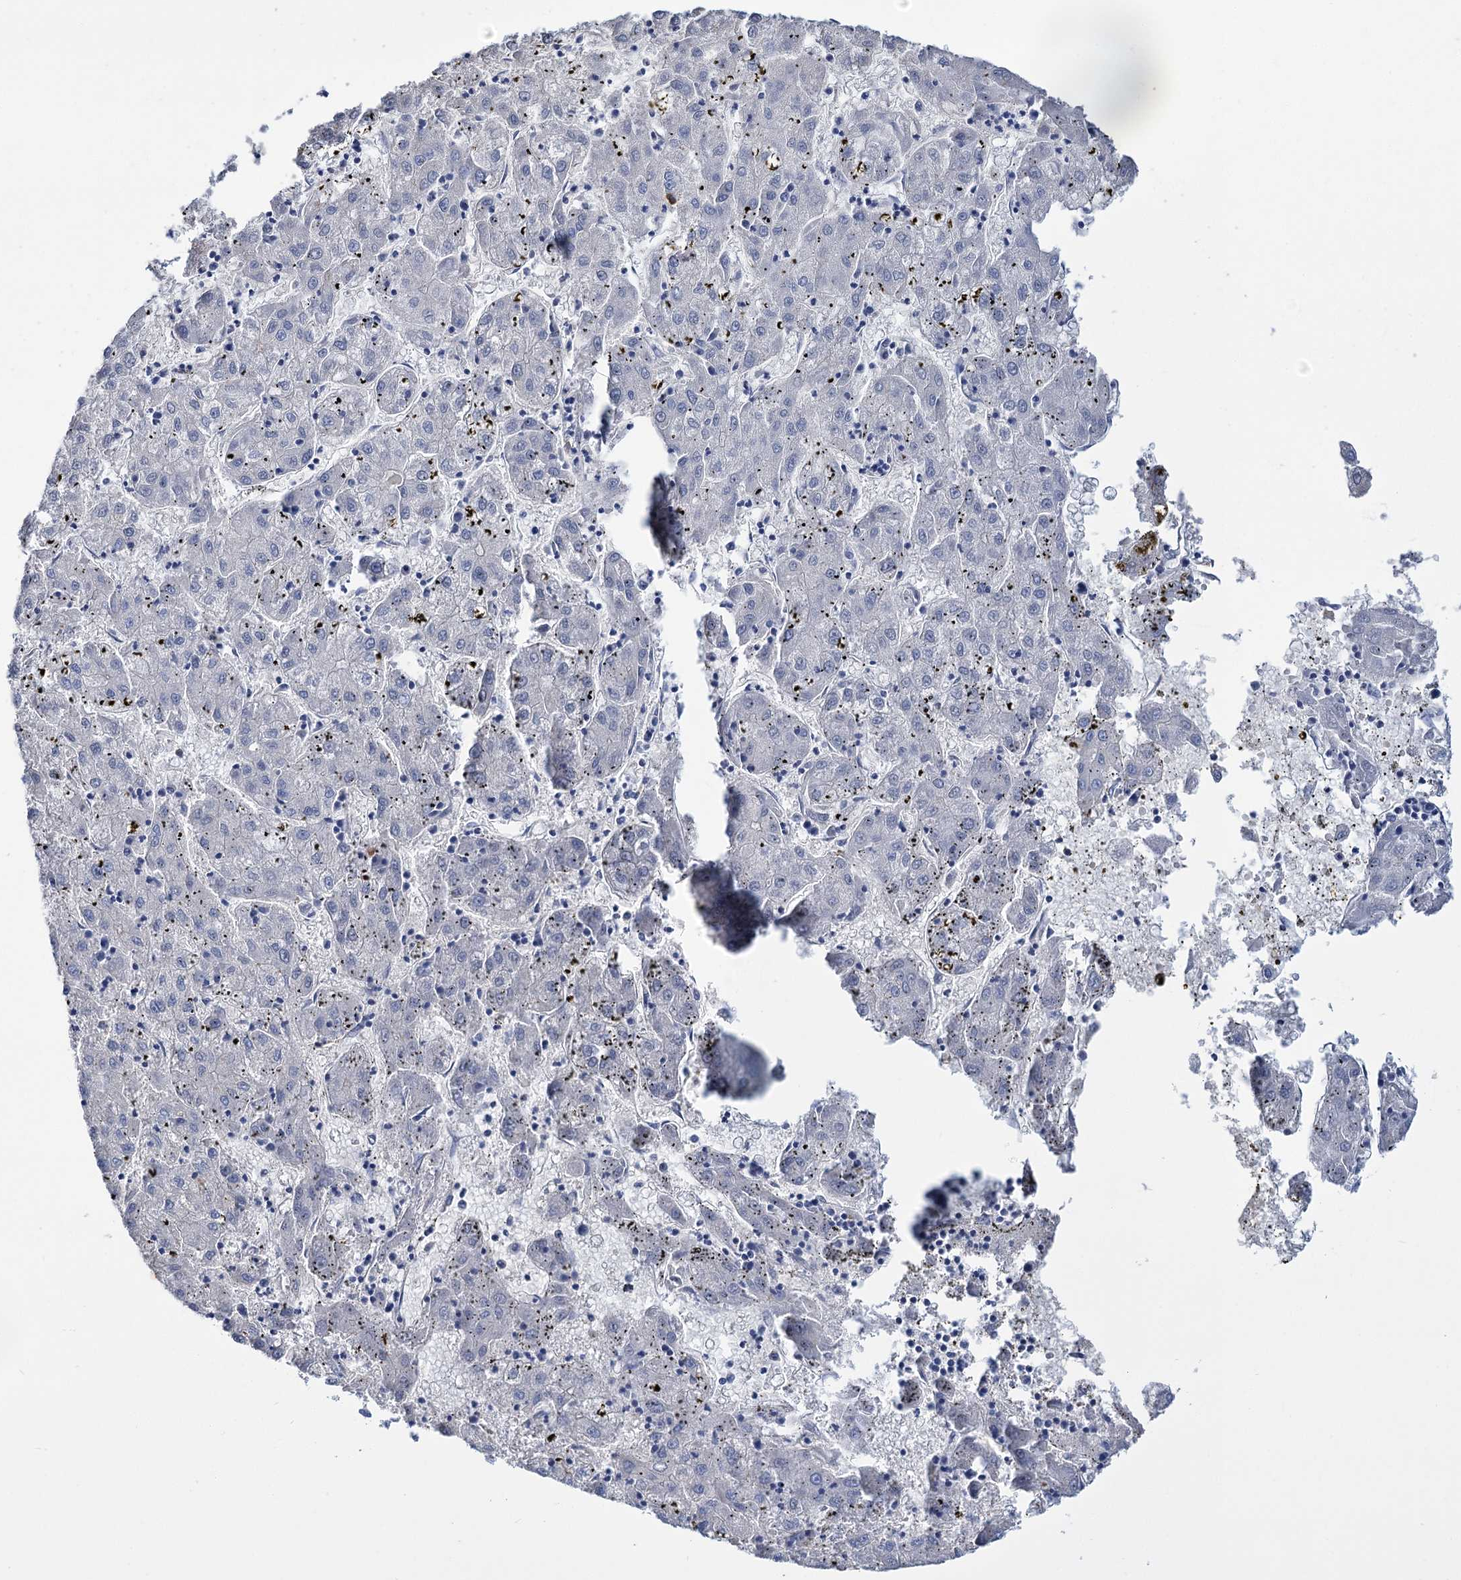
{"staining": {"intensity": "negative", "quantity": "none", "location": "none"}, "tissue": "liver cancer", "cell_type": "Tumor cells", "image_type": "cancer", "snomed": [{"axis": "morphology", "description": "Carcinoma, Hepatocellular, NOS"}, {"axis": "topography", "description": "Liver"}], "caption": "Immunohistochemical staining of liver hepatocellular carcinoma exhibits no significant staining in tumor cells.", "gene": "FBXW12", "patient": {"sex": "male", "age": 72}}